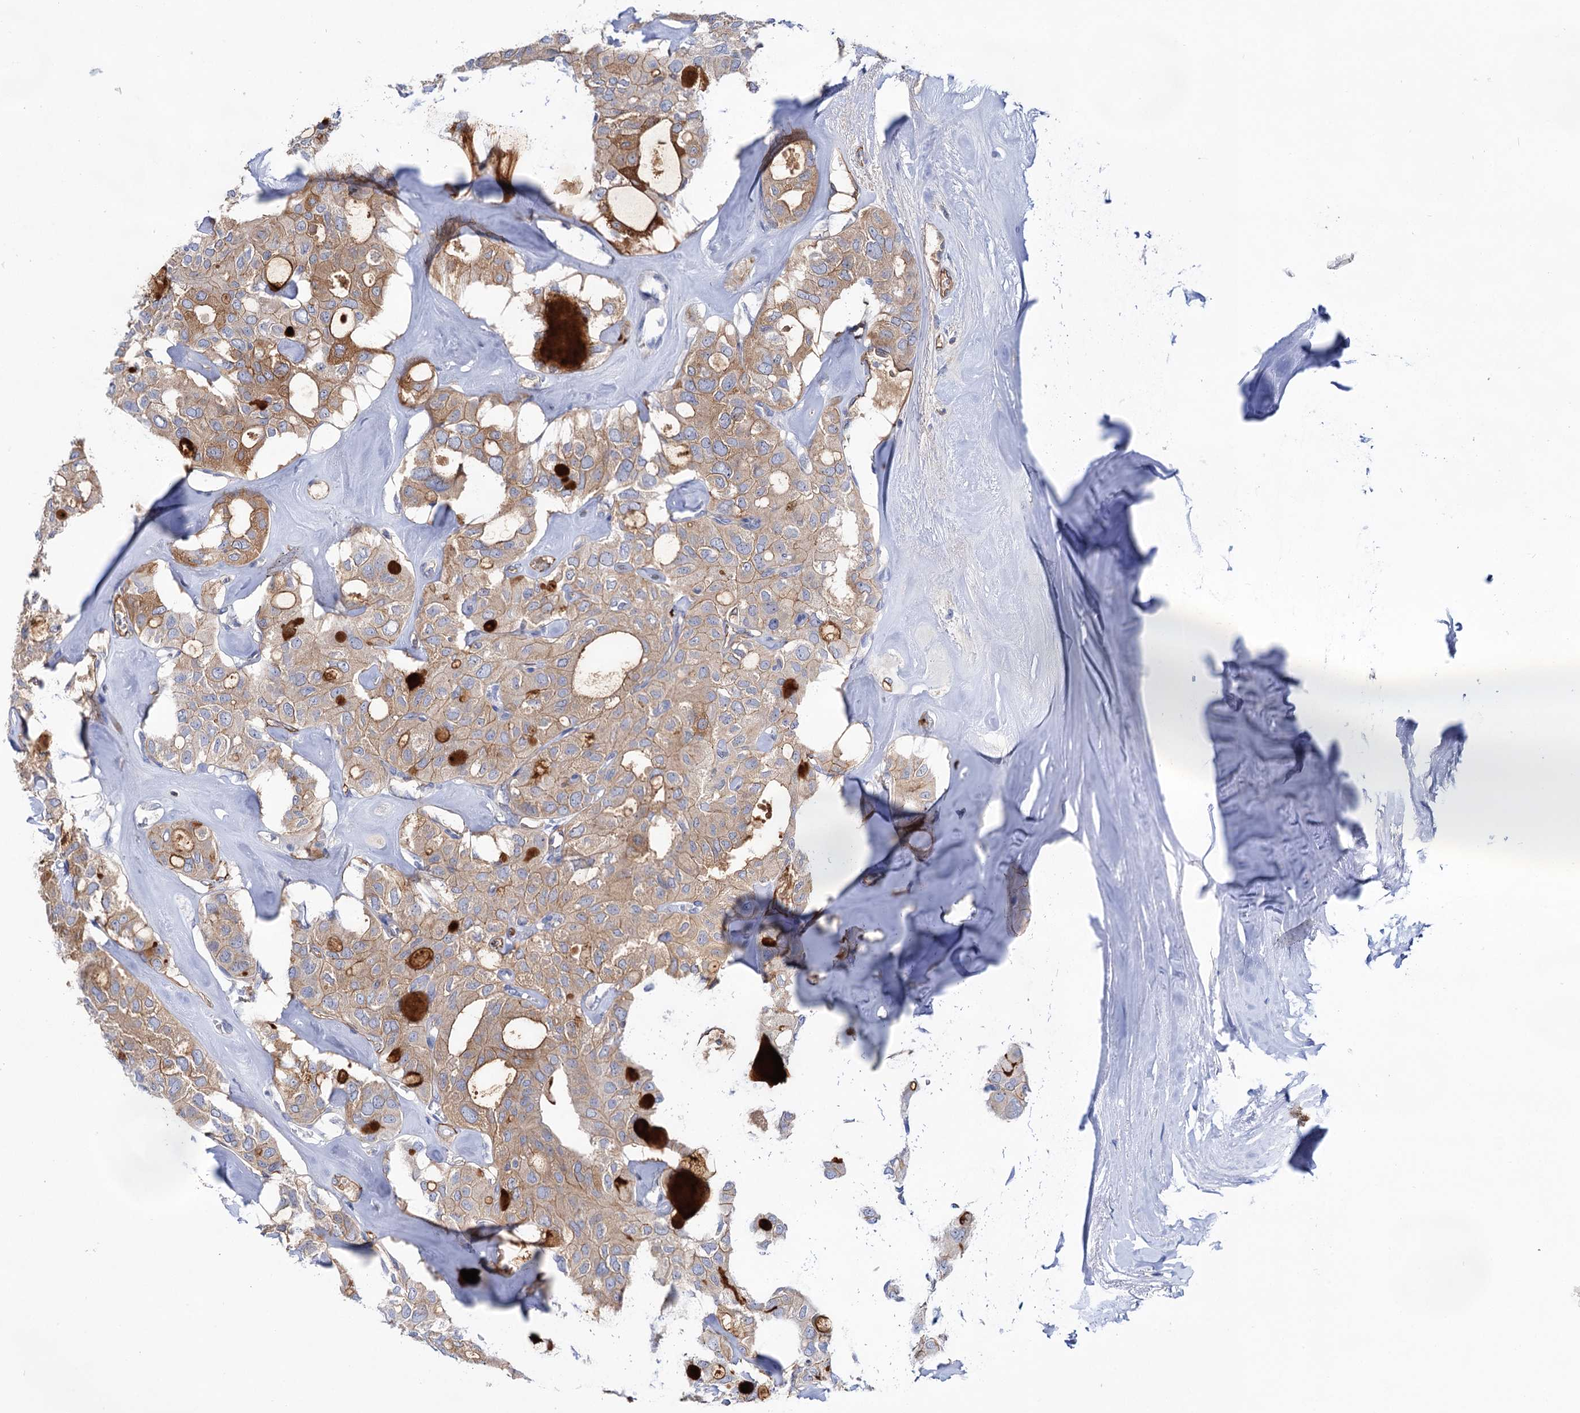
{"staining": {"intensity": "moderate", "quantity": ">75%", "location": "cytoplasmic/membranous"}, "tissue": "thyroid cancer", "cell_type": "Tumor cells", "image_type": "cancer", "snomed": [{"axis": "morphology", "description": "Follicular adenoma carcinoma, NOS"}, {"axis": "topography", "description": "Thyroid gland"}], "caption": "DAB (3,3'-diaminobenzidine) immunohistochemical staining of human thyroid follicular adenoma carcinoma reveals moderate cytoplasmic/membranous protein staining in about >75% of tumor cells. (DAB (3,3'-diaminobenzidine) IHC with brightfield microscopy, high magnification).", "gene": "ABLIM1", "patient": {"sex": "male", "age": 75}}